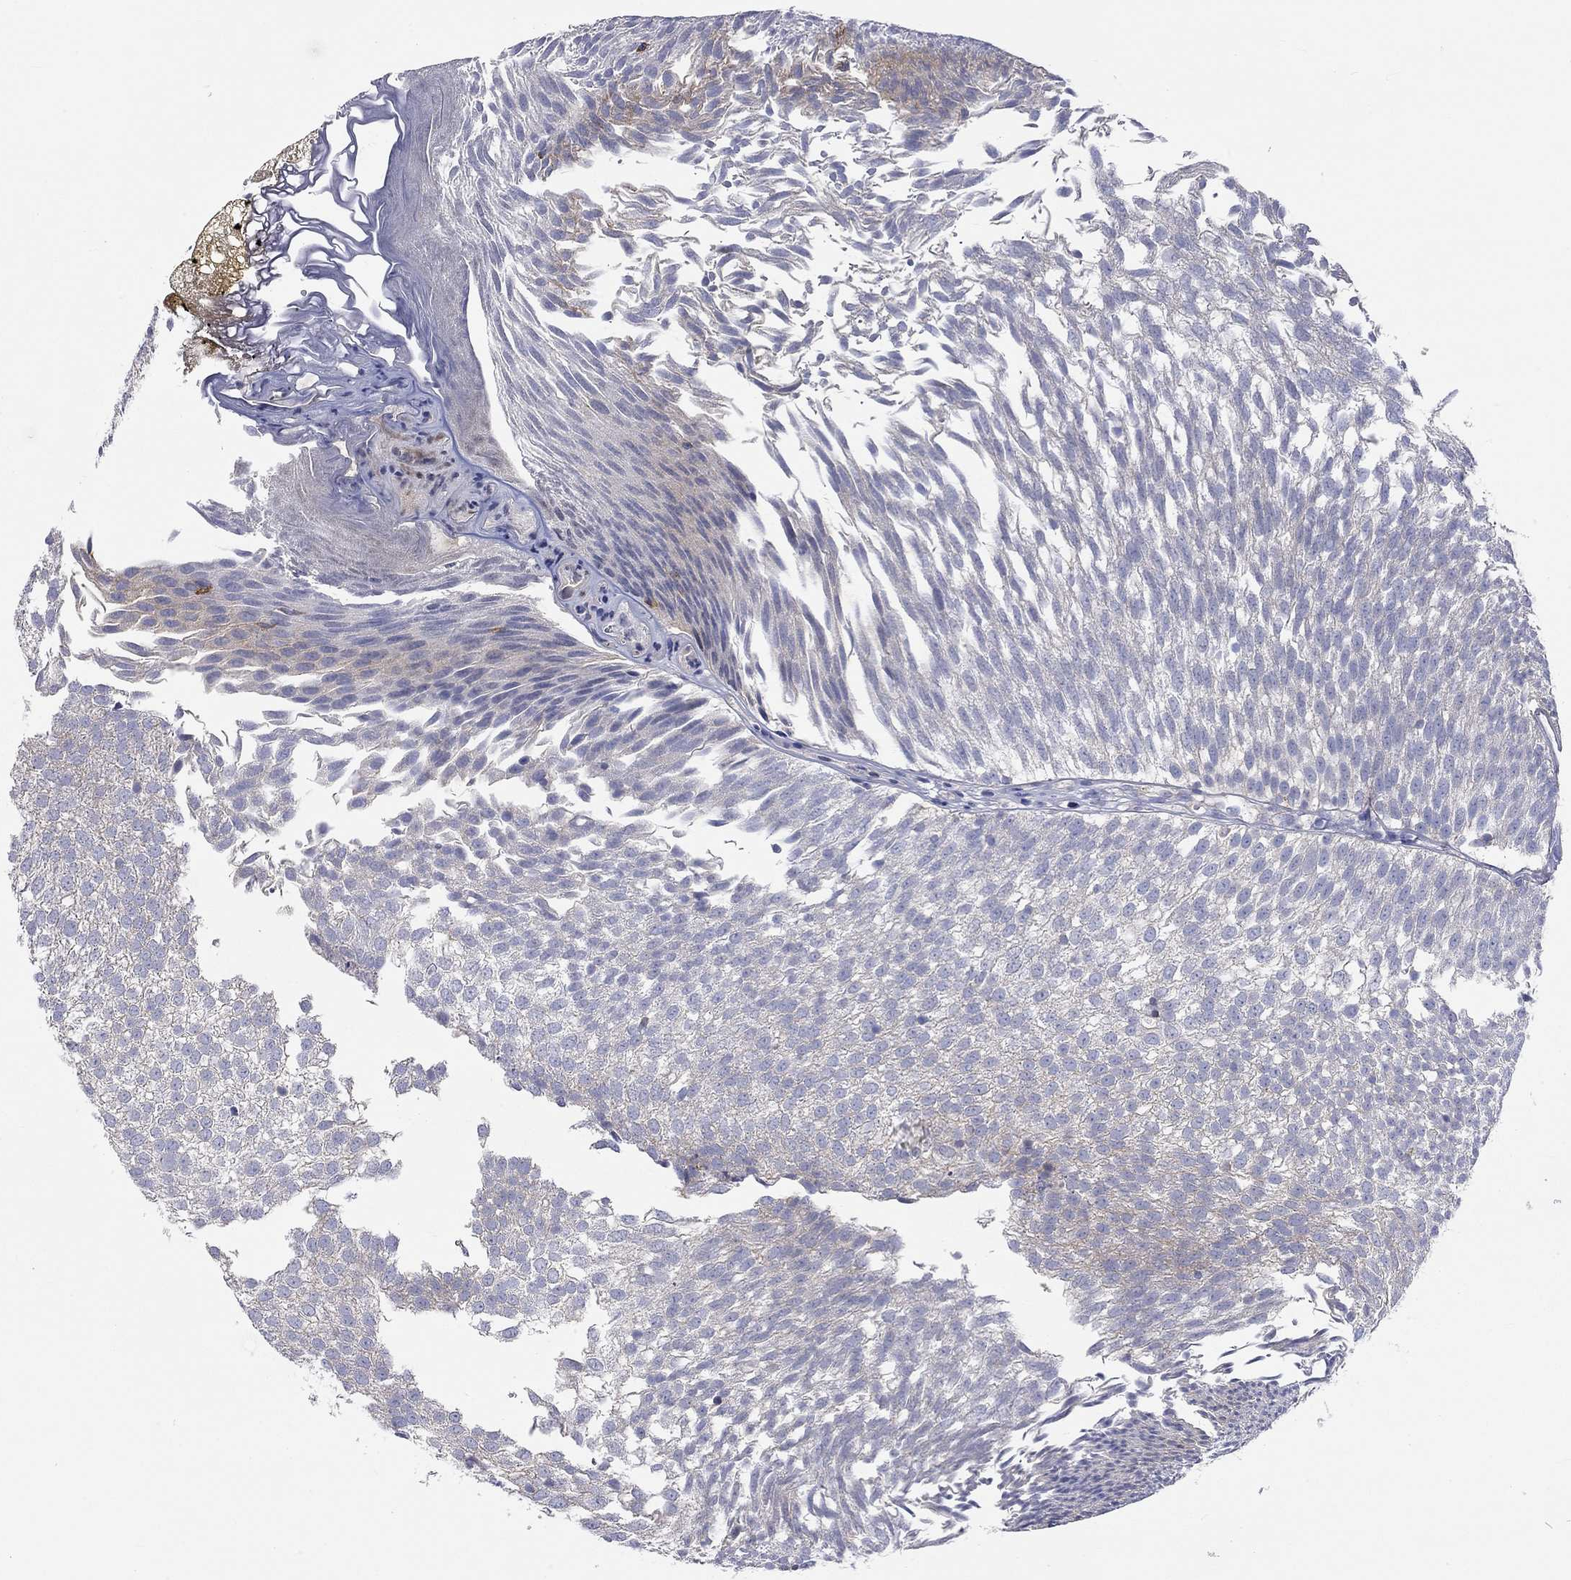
{"staining": {"intensity": "moderate", "quantity": "25%-75%", "location": "cytoplasmic/membranous"}, "tissue": "urothelial cancer", "cell_type": "Tumor cells", "image_type": "cancer", "snomed": [{"axis": "morphology", "description": "Urothelial carcinoma, Low grade"}, {"axis": "topography", "description": "Urinary bladder"}], "caption": "Immunohistochemistry staining of low-grade urothelial carcinoma, which demonstrates medium levels of moderate cytoplasmic/membranous positivity in approximately 25%-75% of tumor cells indicating moderate cytoplasmic/membranous protein expression. The staining was performed using DAB (brown) for protein detection and nuclei were counterstained in hematoxylin (blue).", "gene": "PCDHGA10", "patient": {"sex": "male", "age": 52}}